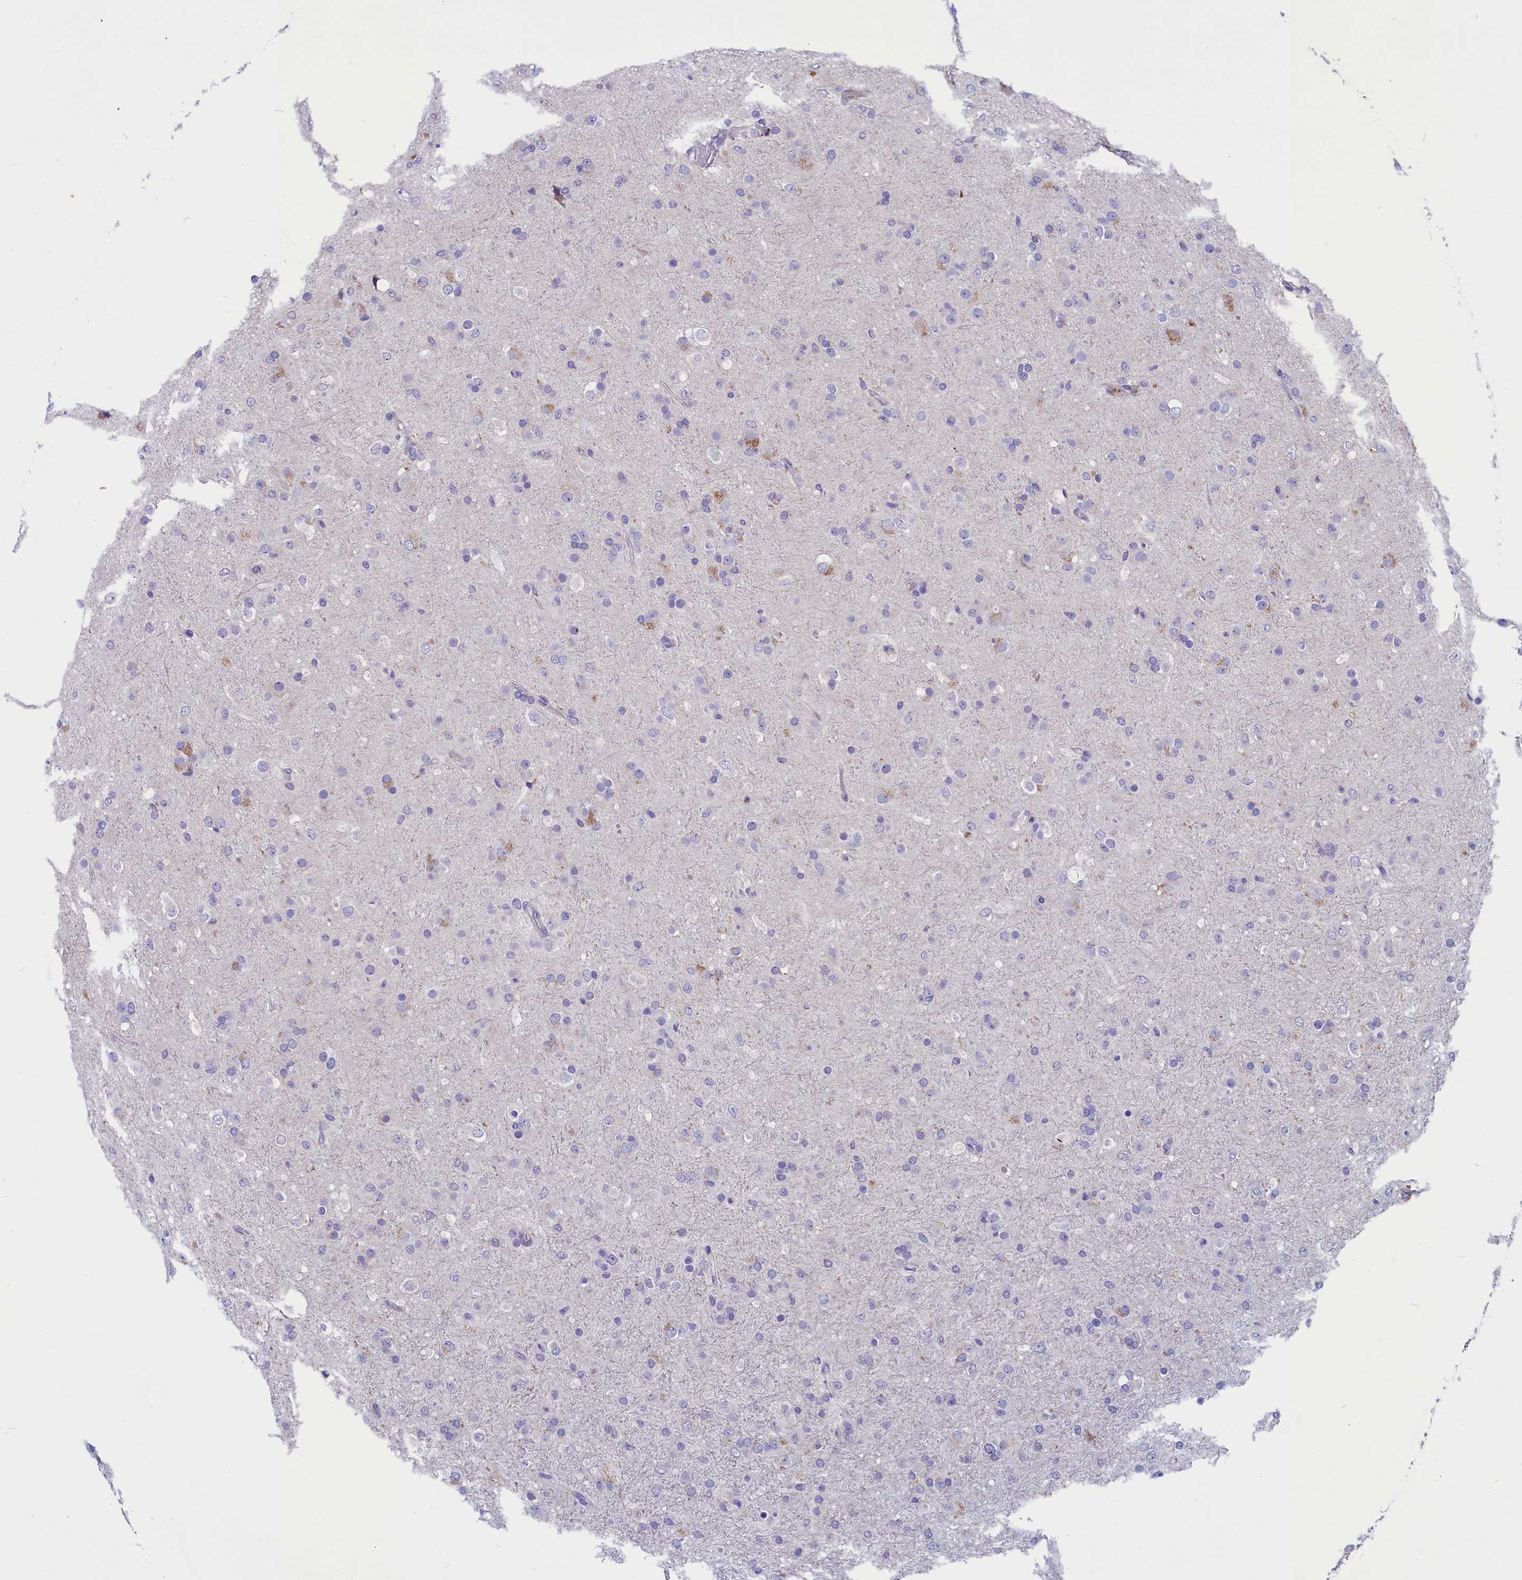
{"staining": {"intensity": "negative", "quantity": "none", "location": "none"}, "tissue": "glioma", "cell_type": "Tumor cells", "image_type": "cancer", "snomed": [{"axis": "morphology", "description": "Glioma, malignant, Low grade"}, {"axis": "topography", "description": "Brain"}], "caption": "High power microscopy histopathology image of an immunohistochemistry (IHC) micrograph of malignant glioma (low-grade), revealing no significant staining in tumor cells.", "gene": "SCD5", "patient": {"sex": "male", "age": 65}}